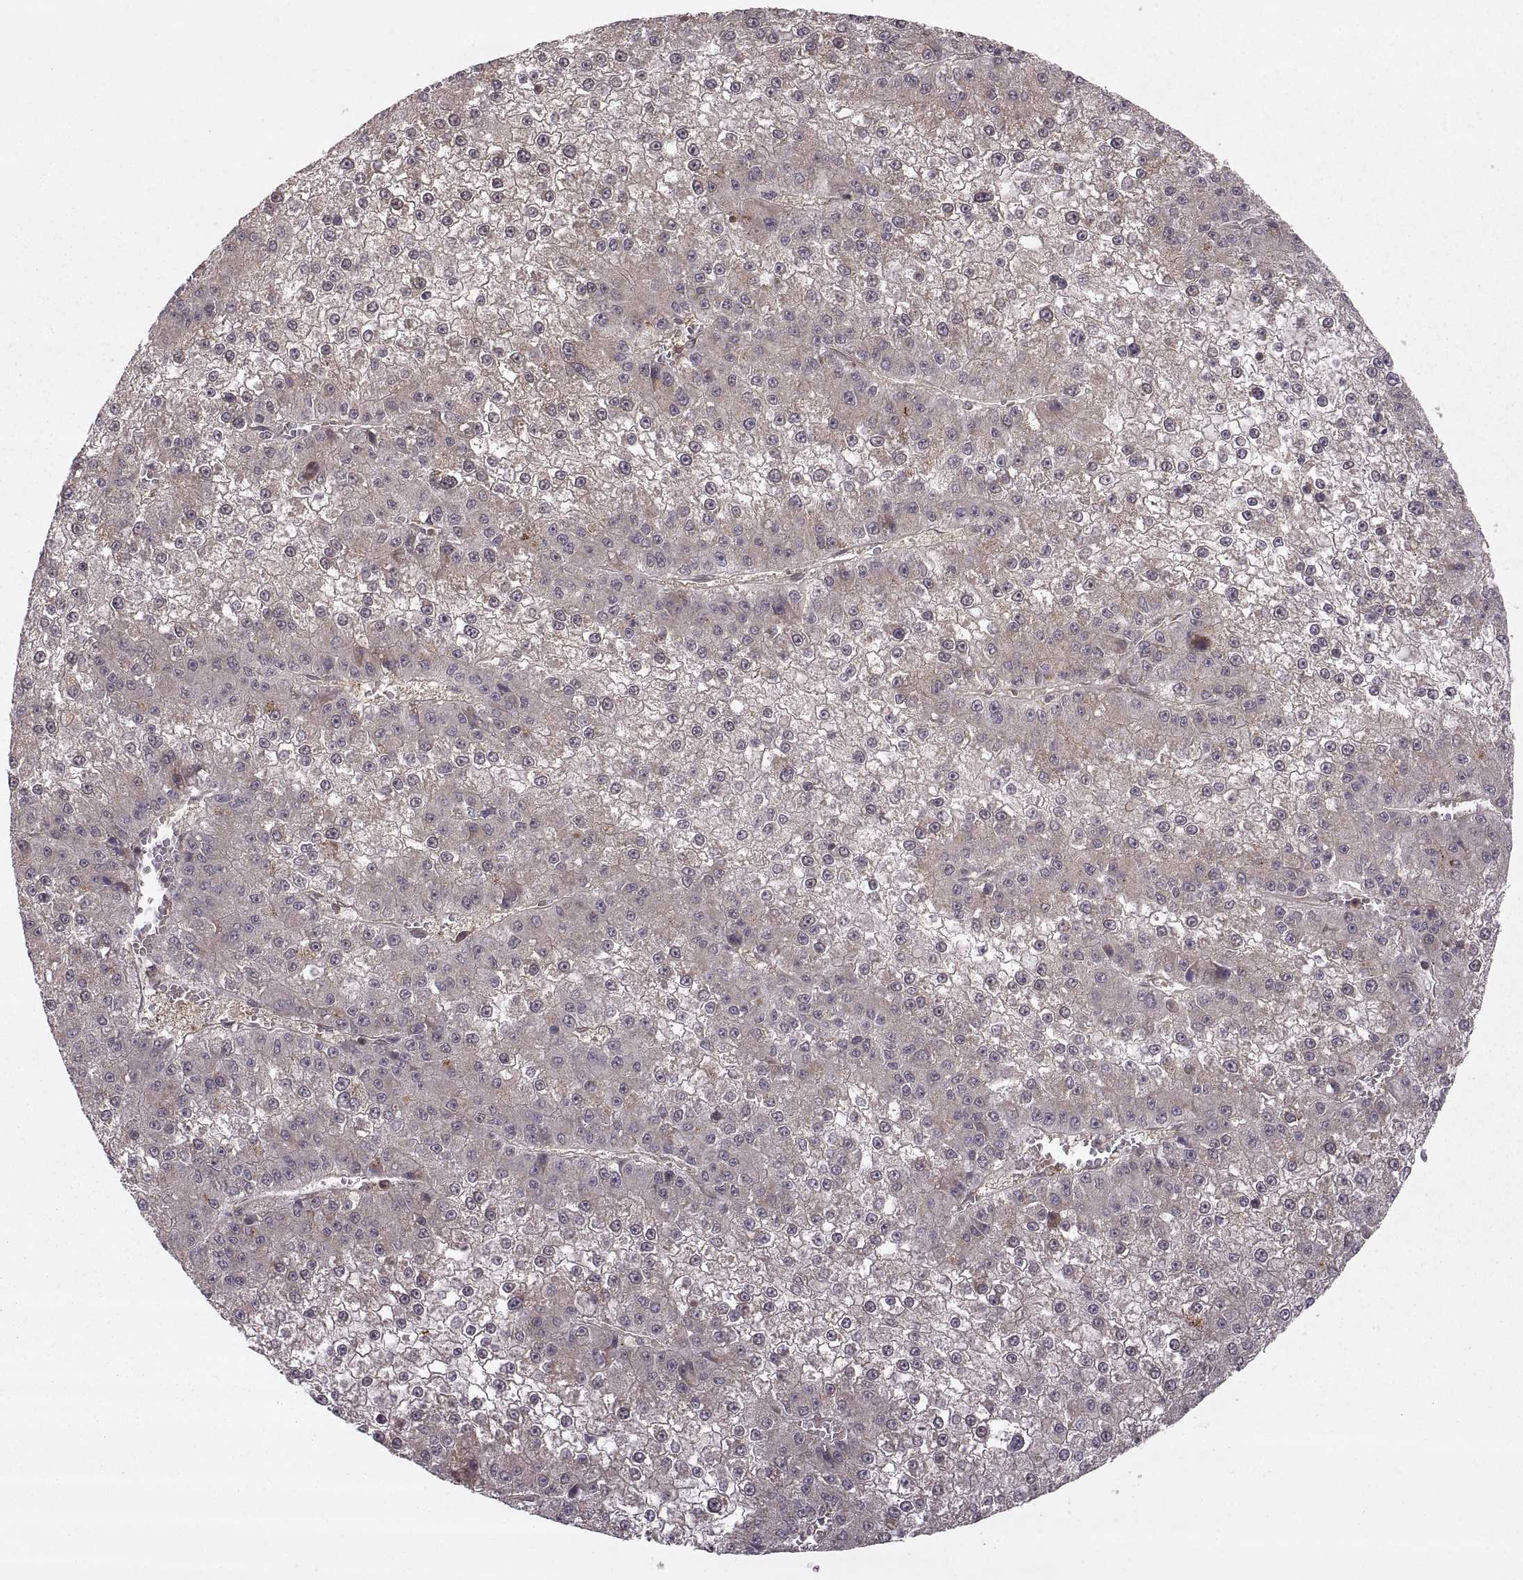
{"staining": {"intensity": "weak", "quantity": "25%-75%", "location": "cytoplasmic/membranous"}, "tissue": "liver cancer", "cell_type": "Tumor cells", "image_type": "cancer", "snomed": [{"axis": "morphology", "description": "Carcinoma, Hepatocellular, NOS"}, {"axis": "topography", "description": "Liver"}], "caption": "Immunohistochemistry (IHC) image of neoplastic tissue: hepatocellular carcinoma (liver) stained using immunohistochemistry (IHC) demonstrates low levels of weak protein expression localized specifically in the cytoplasmic/membranous of tumor cells, appearing as a cytoplasmic/membranous brown color.", "gene": "DEDD", "patient": {"sex": "female", "age": 73}}